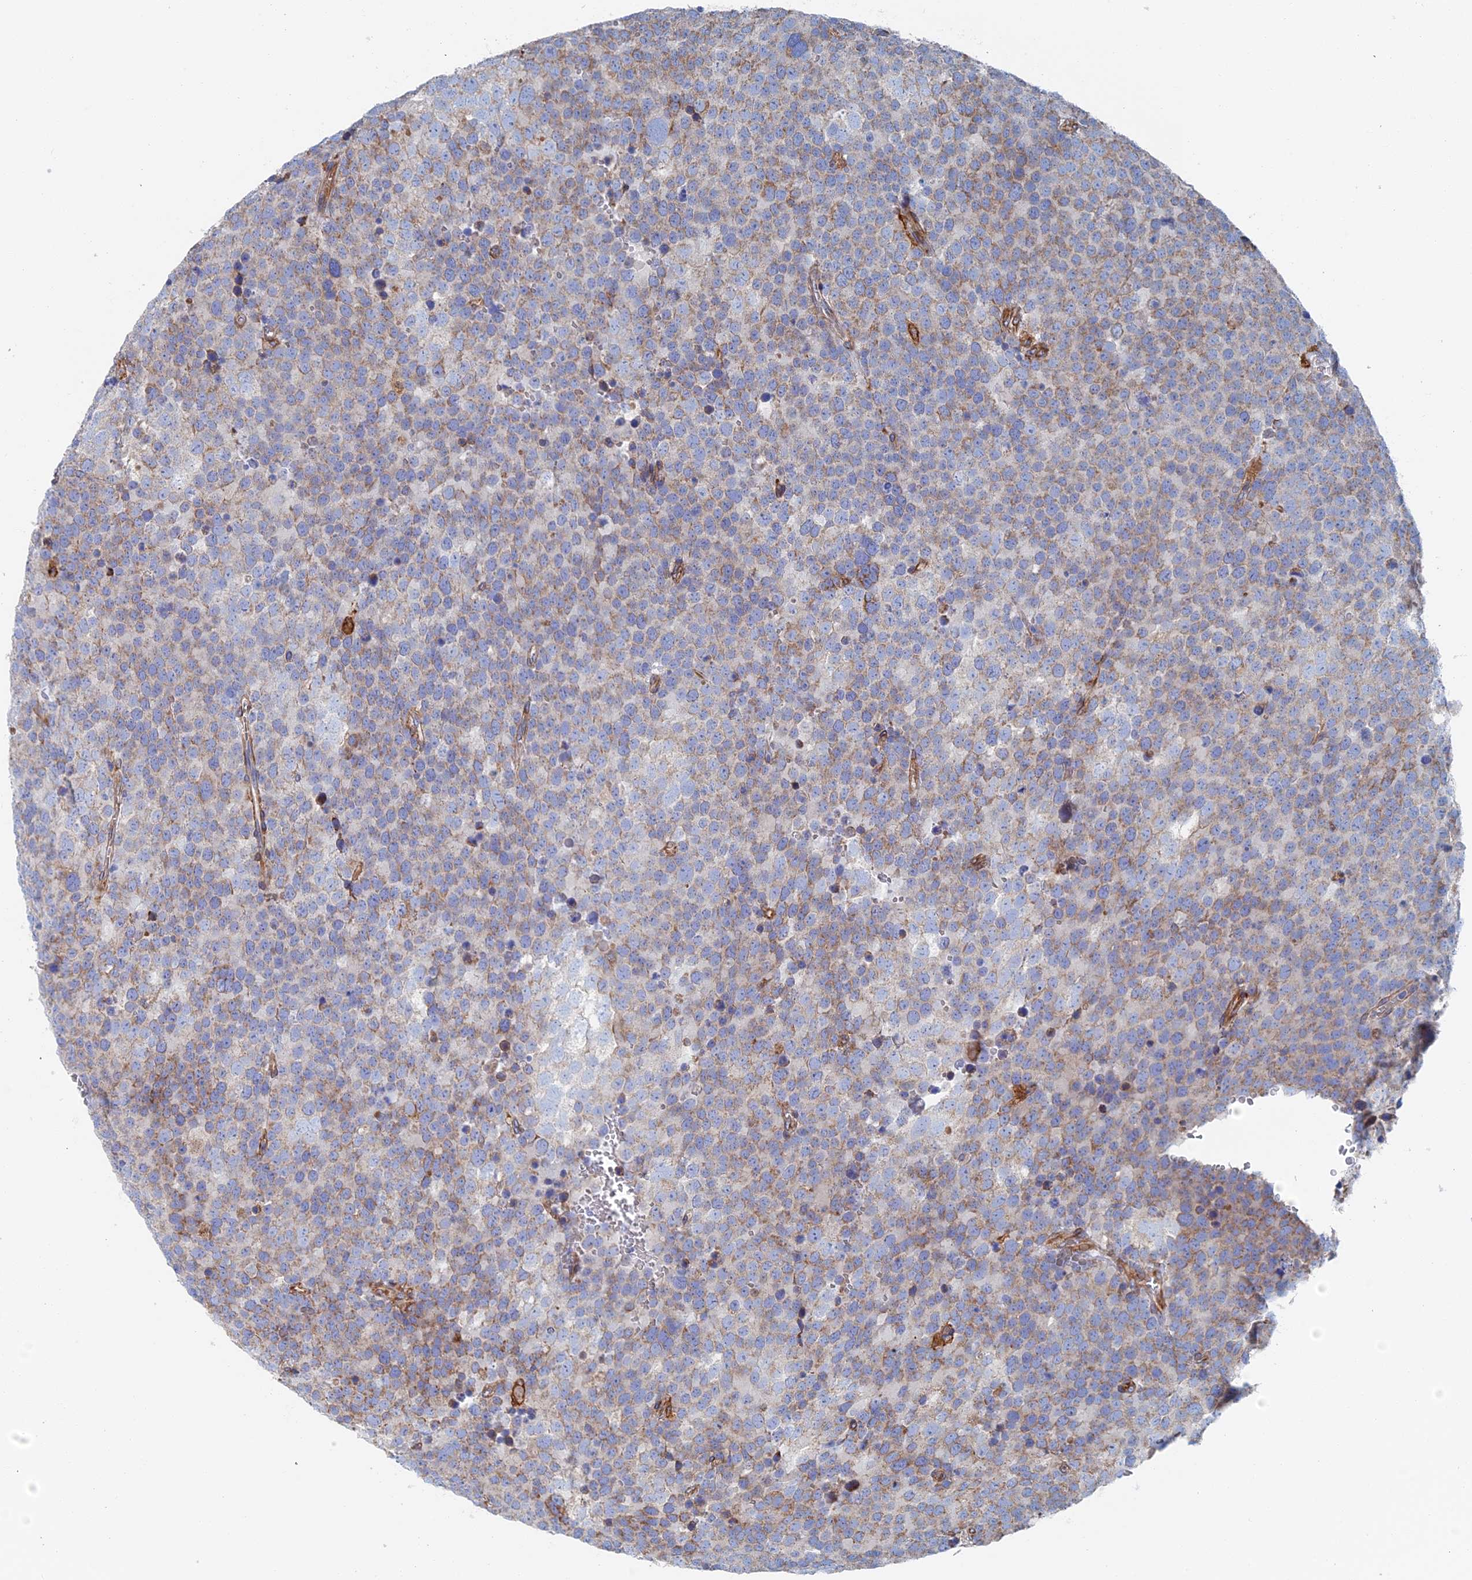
{"staining": {"intensity": "moderate", "quantity": "25%-75%", "location": "cytoplasmic/membranous"}, "tissue": "testis cancer", "cell_type": "Tumor cells", "image_type": "cancer", "snomed": [{"axis": "morphology", "description": "Seminoma, NOS"}, {"axis": "topography", "description": "Testis"}], "caption": "An image of human seminoma (testis) stained for a protein exhibits moderate cytoplasmic/membranous brown staining in tumor cells. The staining is performed using DAB (3,3'-diaminobenzidine) brown chromogen to label protein expression. The nuclei are counter-stained blue using hematoxylin.", "gene": "COG7", "patient": {"sex": "male", "age": 71}}